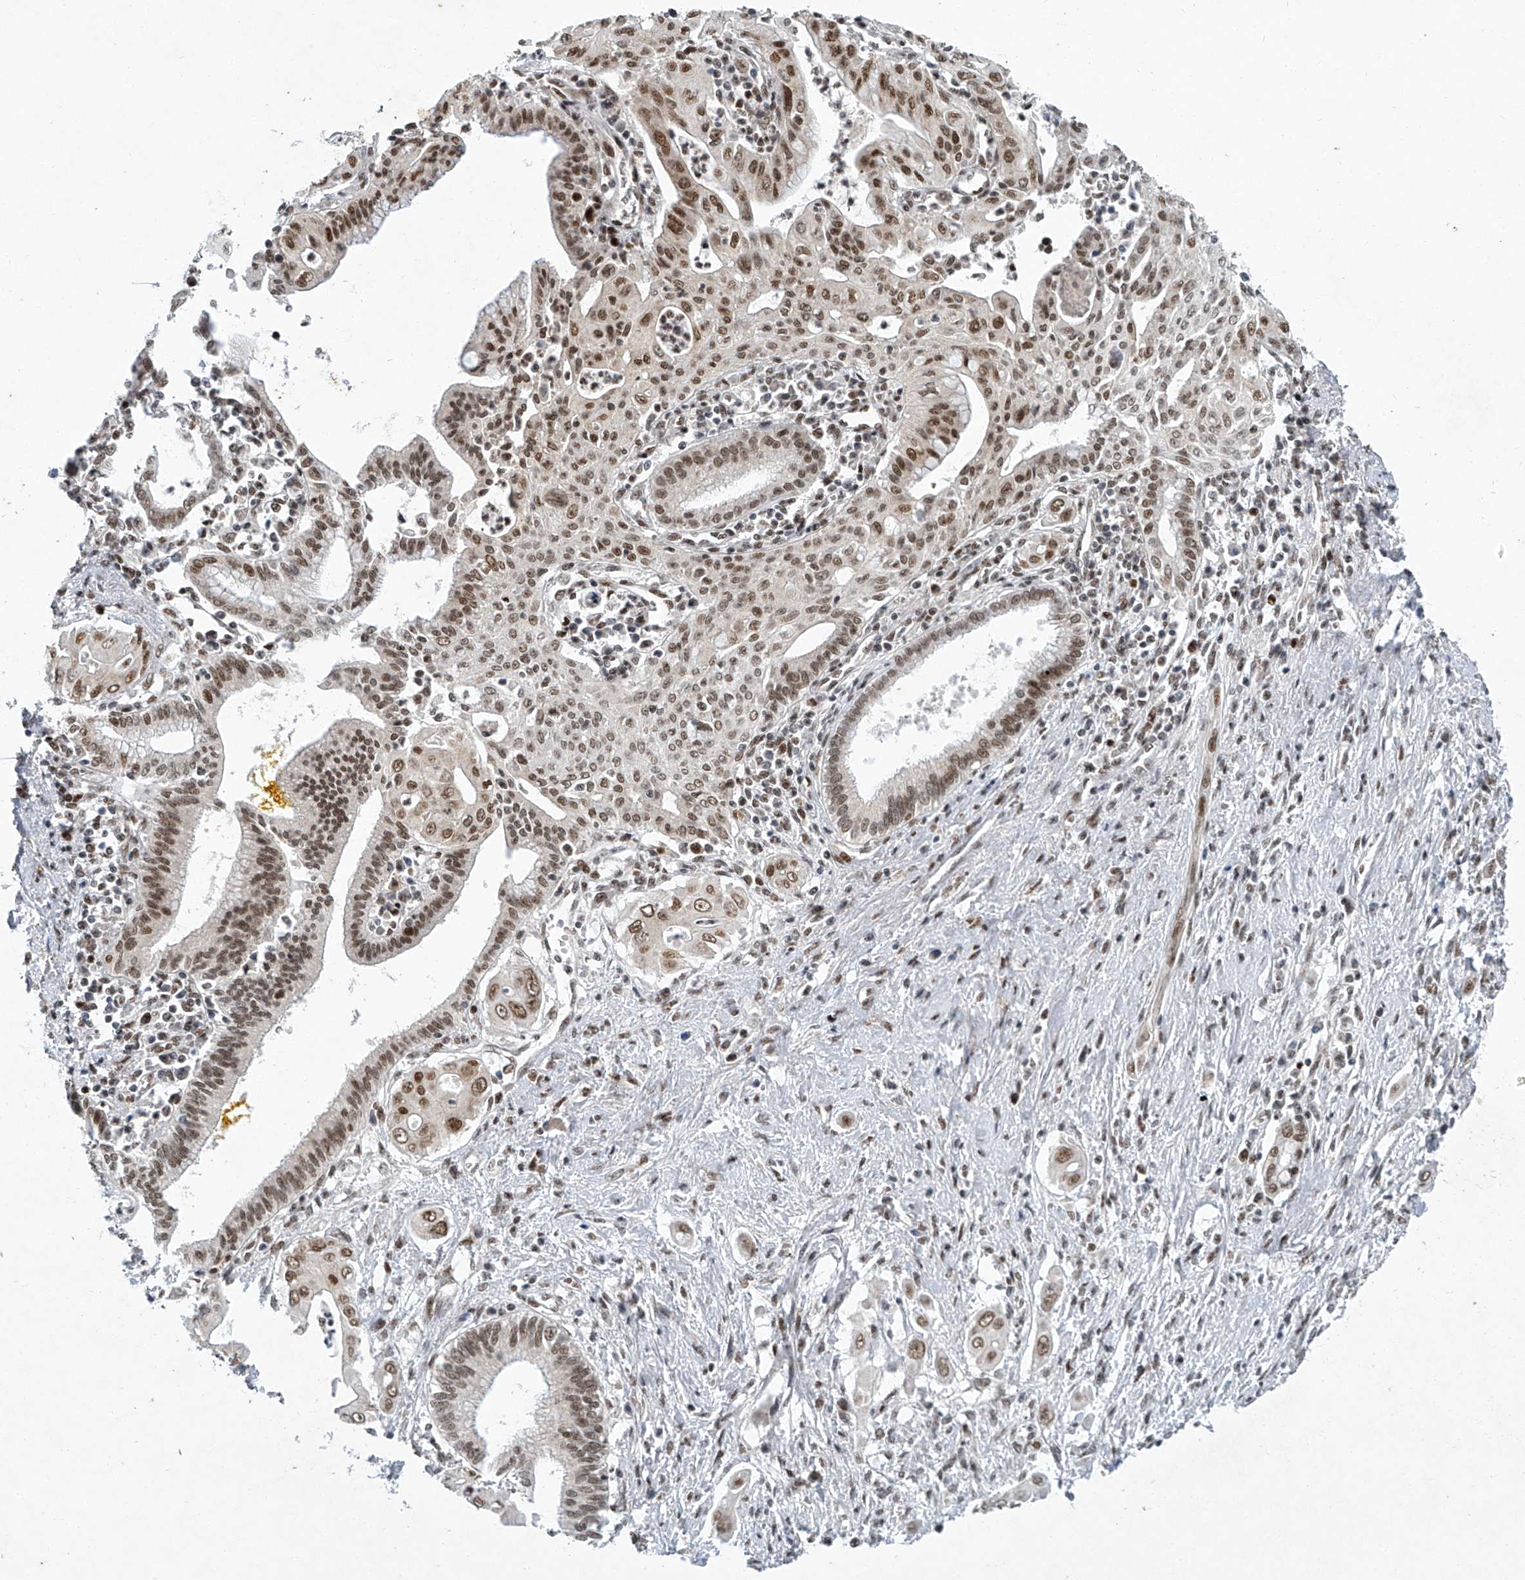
{"staining": {"intensity": "moderate", "quantity": ">75%", "location": "nuclear"}, "tissue": "pancreatic cancer", "cell_type": "Tumor cells", "image_type": "cancer", "snomed": [{"axis": "morphology", "description": "Adenocarcinoma, NOS"}, {"axis": "topography", "description": "Pancreas"}], "caption": "Immunohistochemistry (IHC) photomicrograph of human adenocarcinoma (pancreatic) stained for a protein (brown), which demonstrates medium levels of moderate nuclear expression in approximately >75% of tumor cells.", "gene": "TFDP1", "patient": {"sex": "male", "age": 58}}